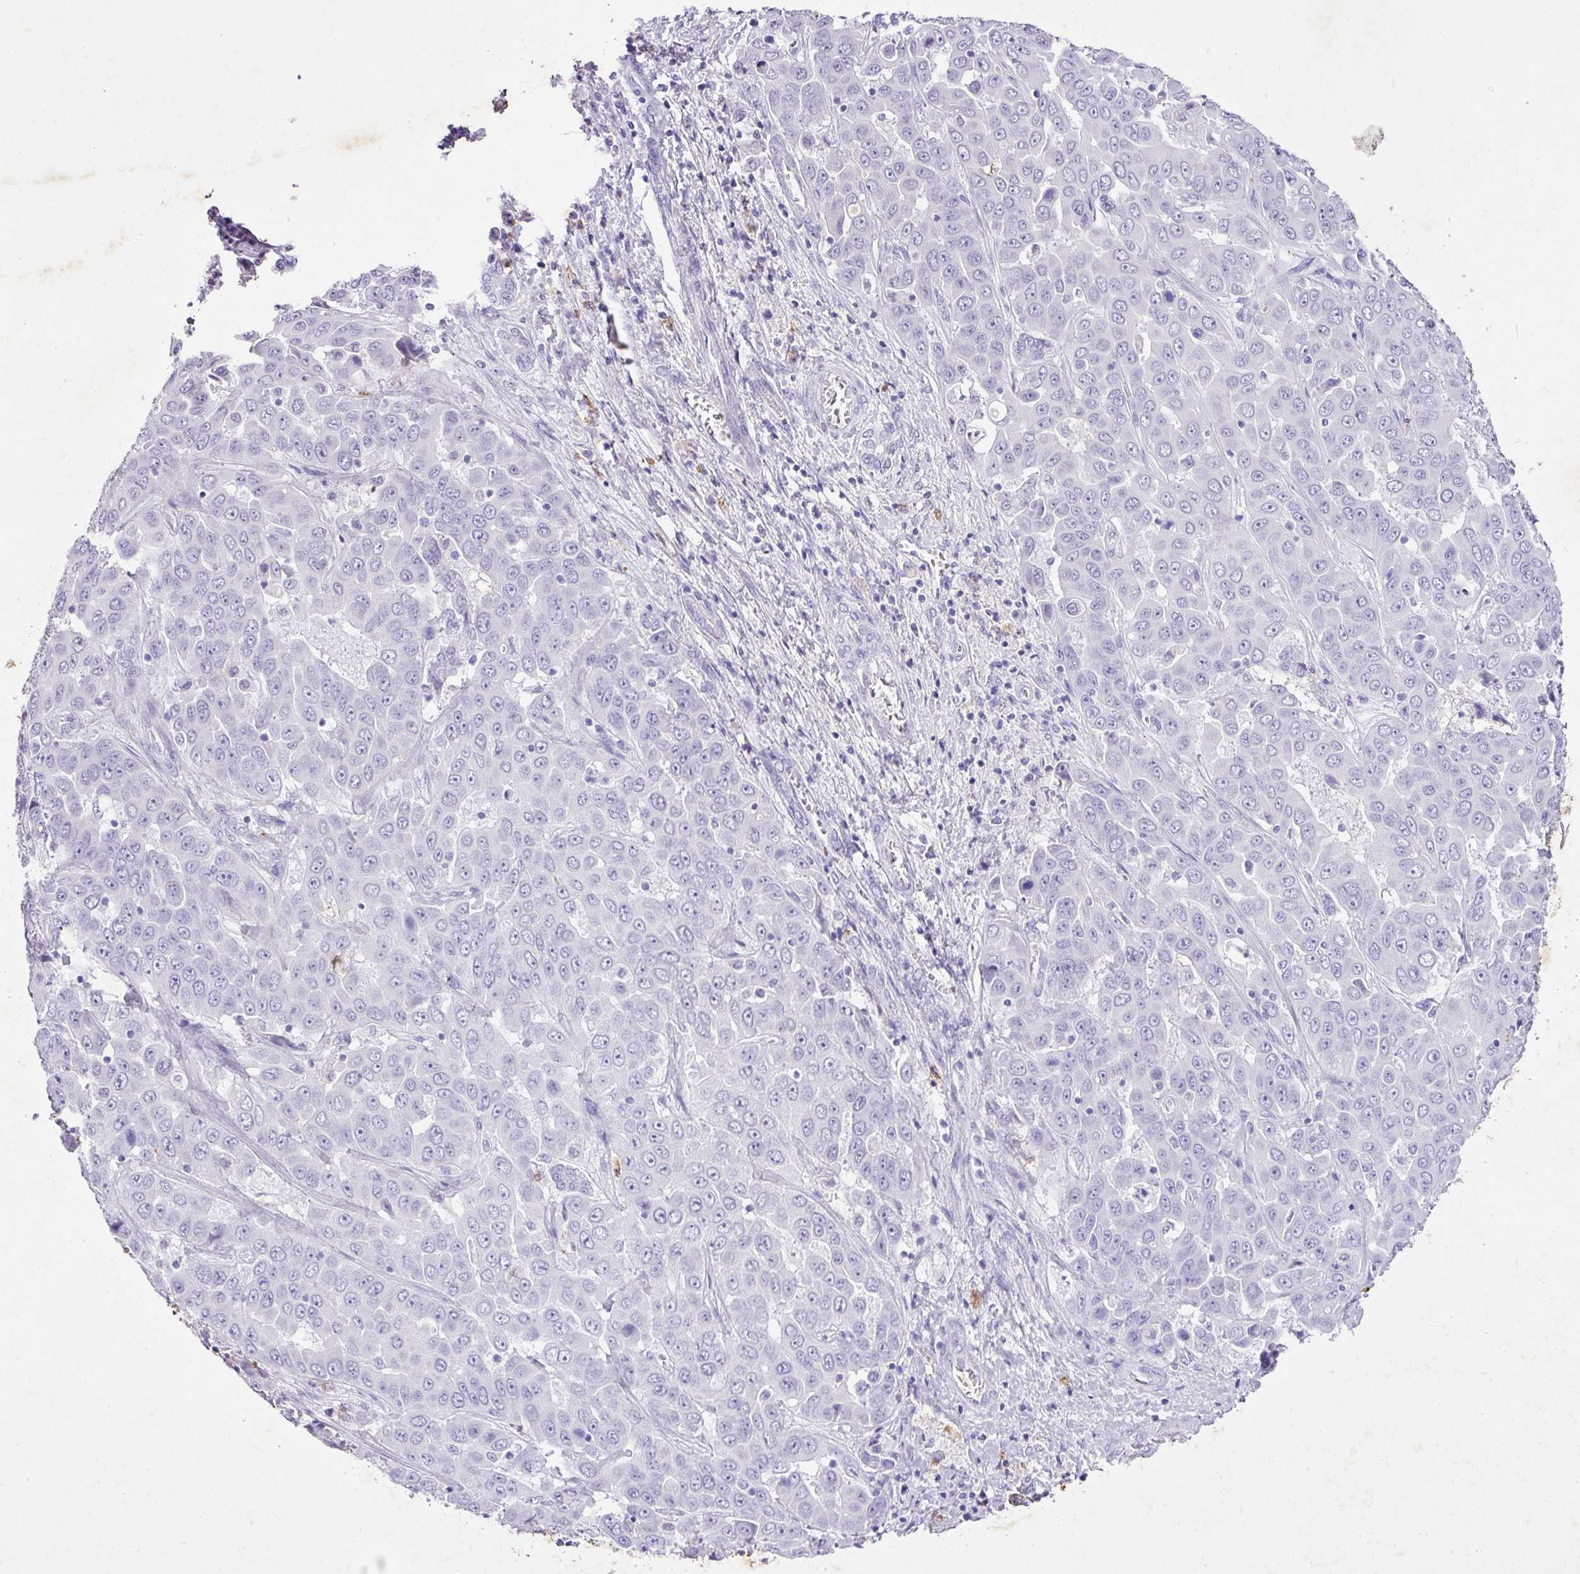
{"staining": {"intensity": "negative", "quantity": "none", "location": "none"}, "tissue": "liver cancer", "cell_type": "Tumor cells", "image_type": "cancer", "snomed": [{"axis": "morphology", "description": "Cholangiocarcinoma"}, {"axis": "topography", "description": "Liver"}], "caption": "Tumor cells are negative for protein expression in human liver cancer. (Brightfield microscopy of DAB immunohistochemistry at high magnification).", "gene": "KCNJ11", "patient": {"sex": "female", "age": 52}}